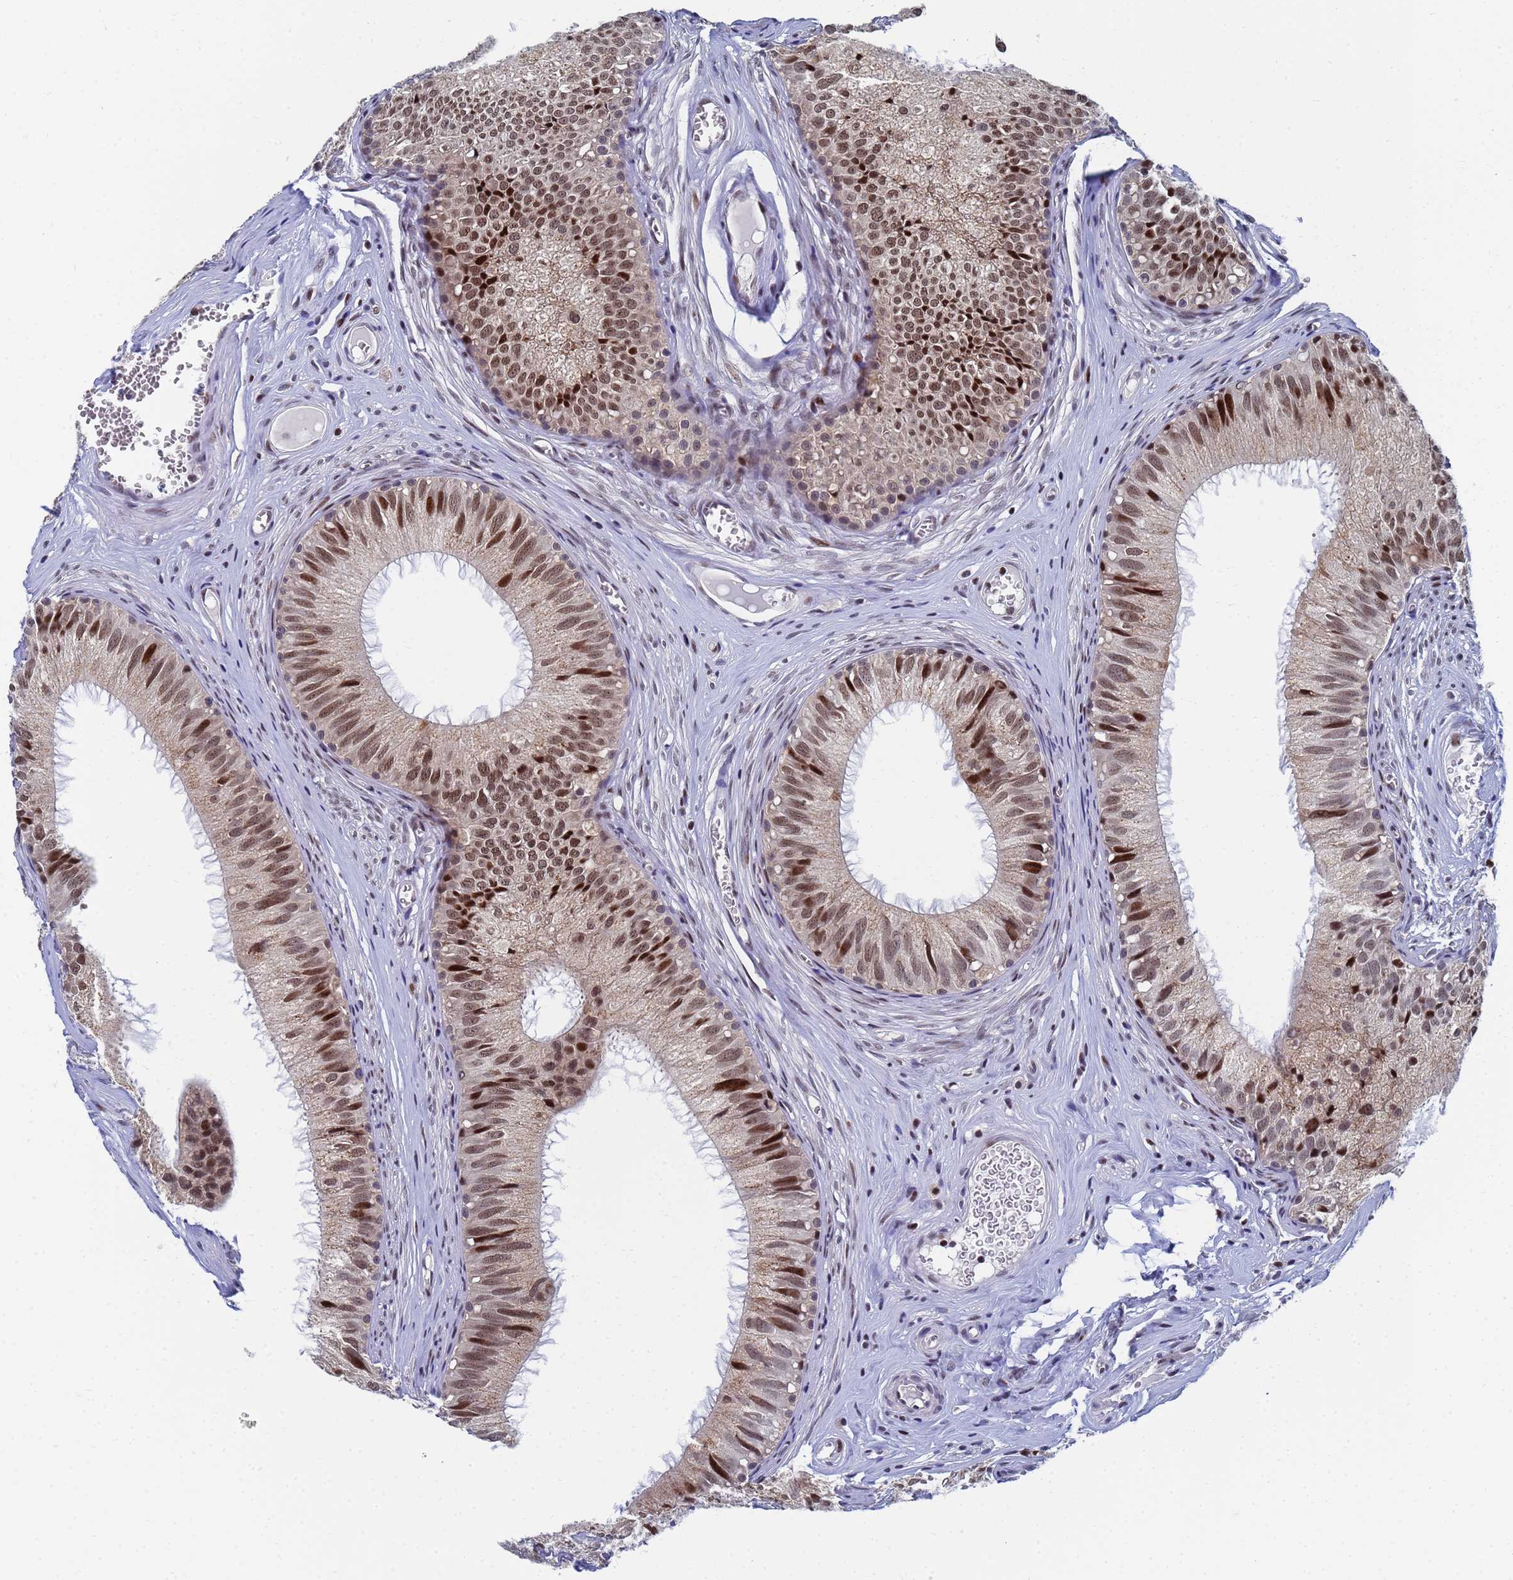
{"staining": {"intensity": "strong", "quantity": "25%-75%", "location": "nuclear"}, "tissue": "epididymis", "cell_type": "Glandular cells", "image_type": "normal", "snomed": [{"axis": "morphology", "description": "Normal tissue, NOS"}, {"axis": "topography", "description": "Epididymis"}], "caption": "Brown immunohistochemical staining in unremarkable epididymis reveals strong nuclear staining in about 25%-75% of glandular cells. (Stains: DAB (3,3'-diaminobenzidine) in brown, nuclei in blue, Microscopy: brightfield microscopy at high magnification).", "gene": "AP5Z1", "patient": {"sex": "male", "age": 36}}